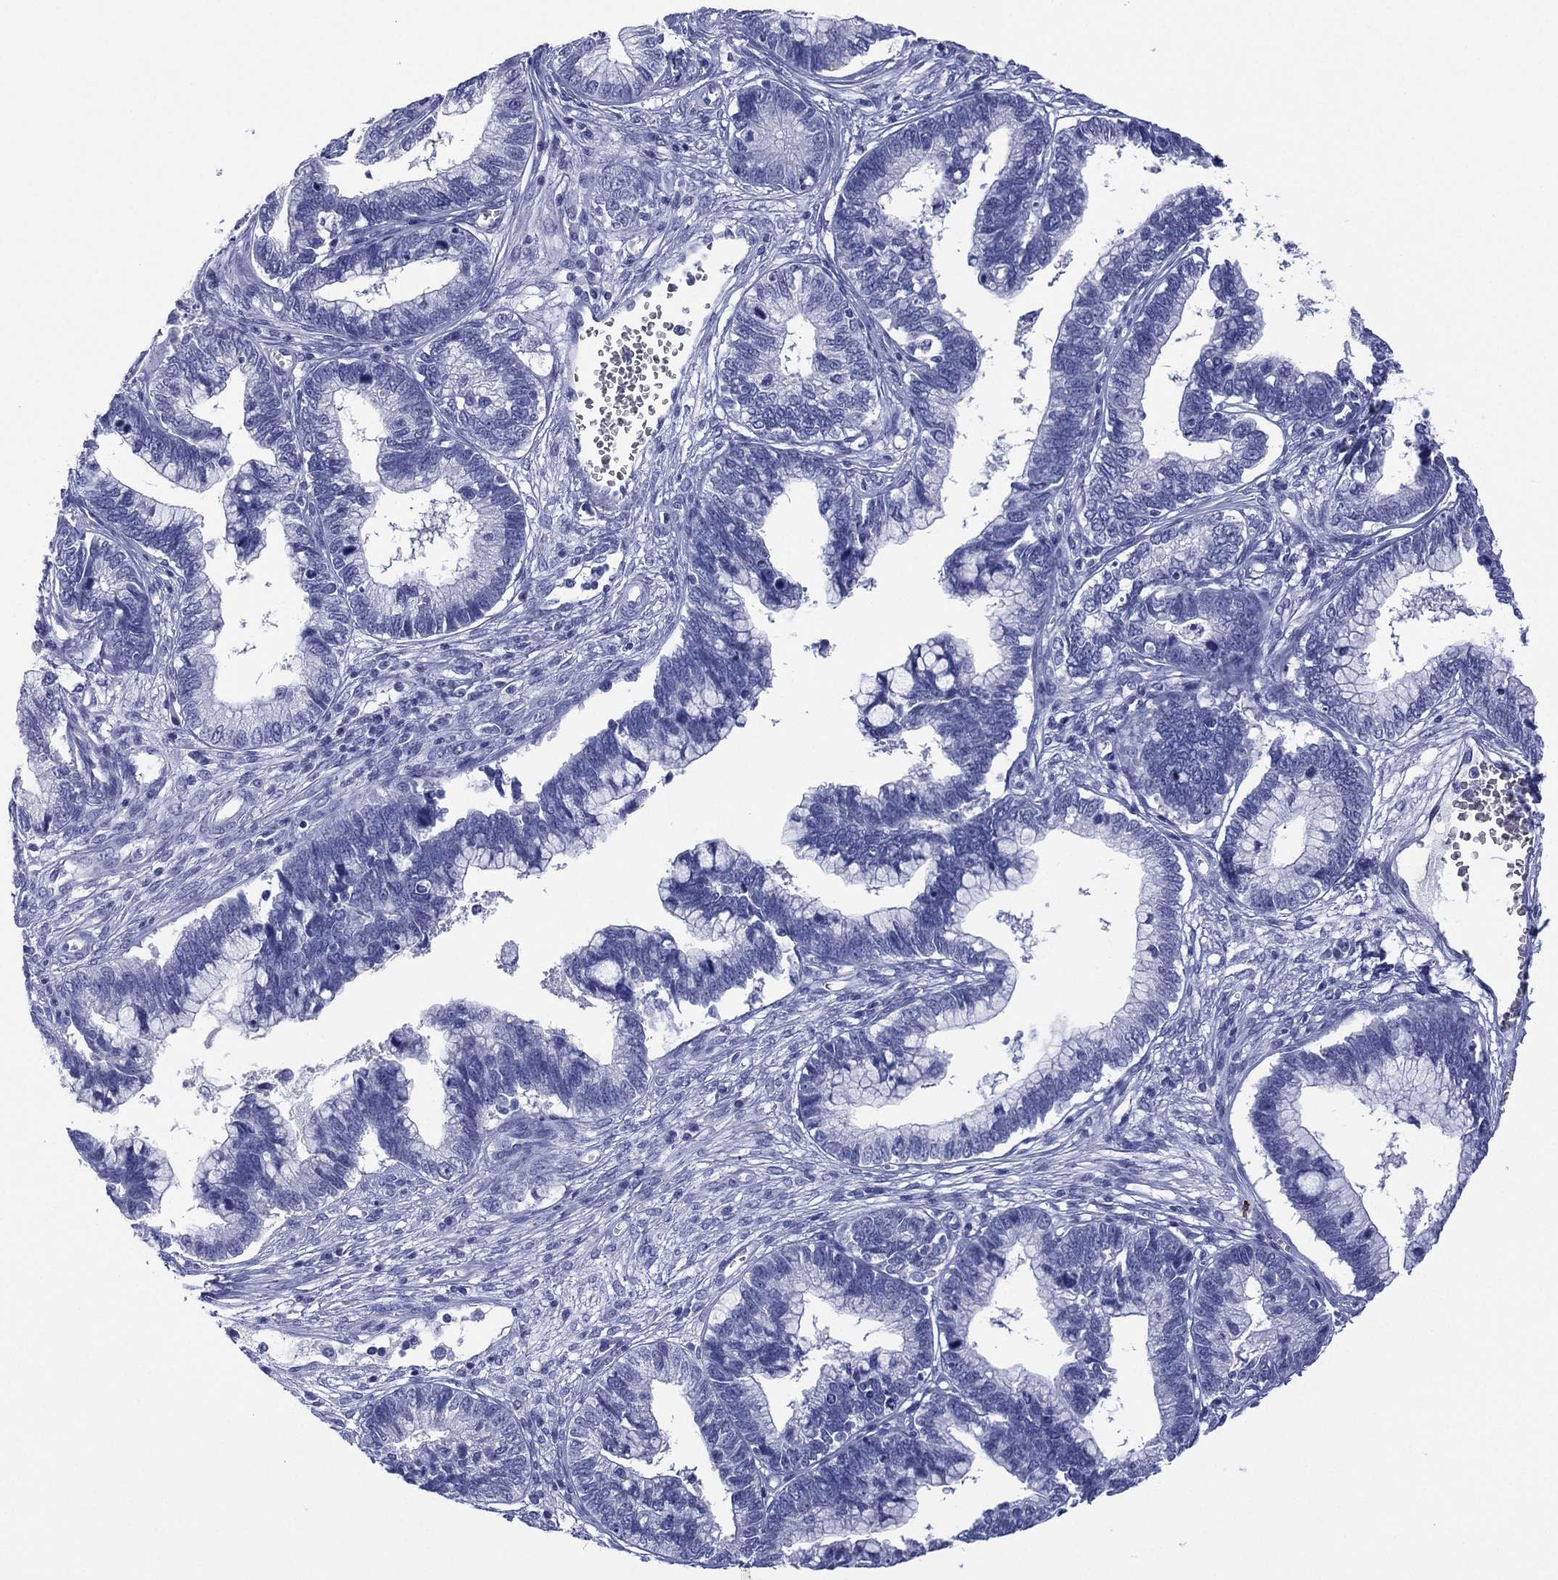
{"staining": {"intensity": "negative", "quantity": "none", "location": "none"}, "tissue": "cervical cancer", "cell_type": "Tumor cells", "image_type": "cancer", "snomed": [{"axis": "morphology", "description": "Adenocarcinoma, NOS"}, {"axis": "topography", "description": "Cervix"}], "caption": "Tumor cells are negative for brown protein staining in cervical cancer.", "gene": "DSG1", "patient": {"sex": "female", "age": 44}}